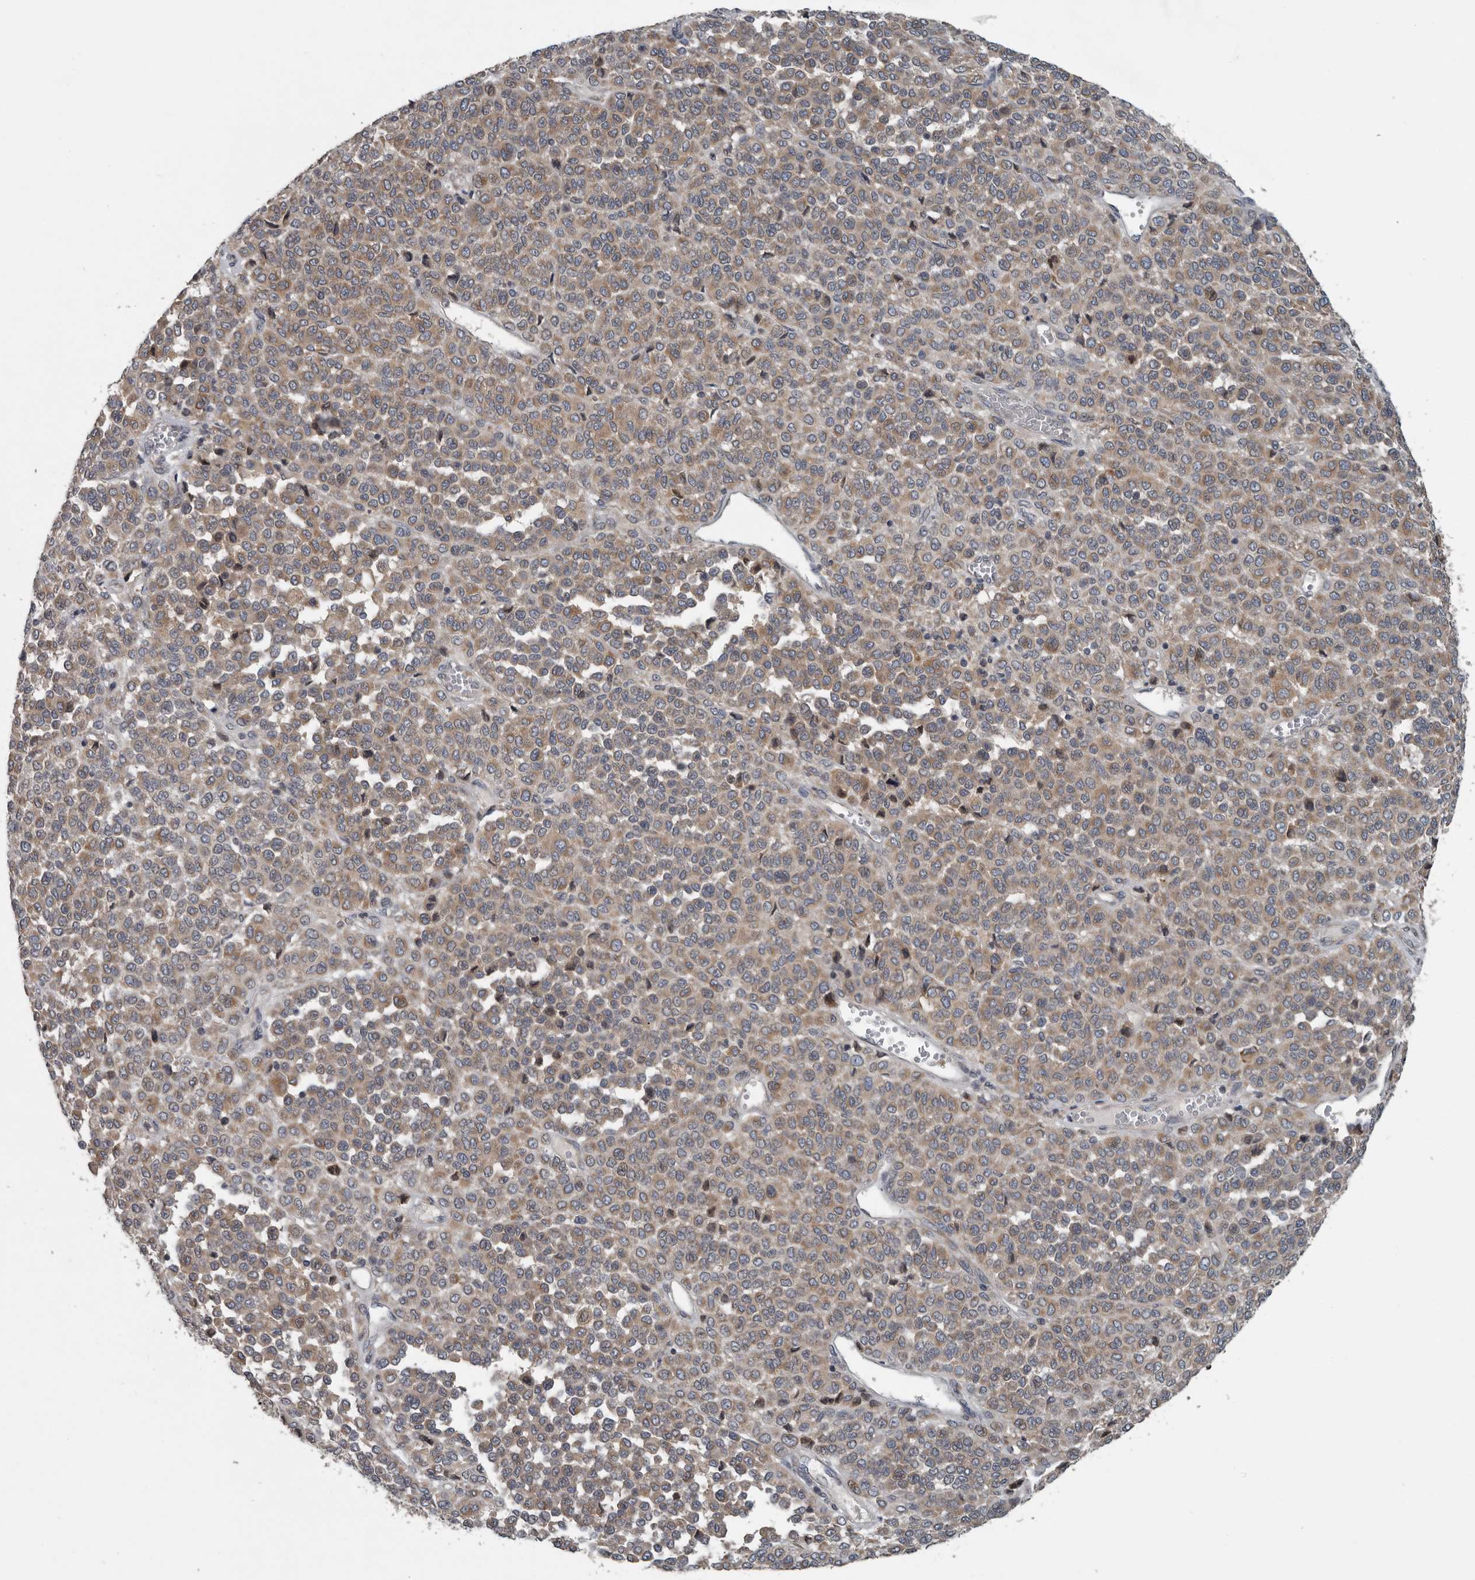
{"staining": {"intensity": "moderate", "quantity": ">75%", "location": "cytoplasmic/membranous"}, "tissue": "melanoma", "cell_type": "Tumor cells", "image_type": "cancer", "snomed": [{"axis": "morphology", "description": "Malignant melanoma, Metastatic site"}, {"axis": "topography", "description": "Pancreas"}], "caption": "A histopathology image showing moderate cytoplasmic/membranous staining in approximately >75% of tumor cells in melanoma, as visualized by brown immunohistochemical staining.", "gene": "TMEM199", "patient": {"sex": "female", "age": 30}}